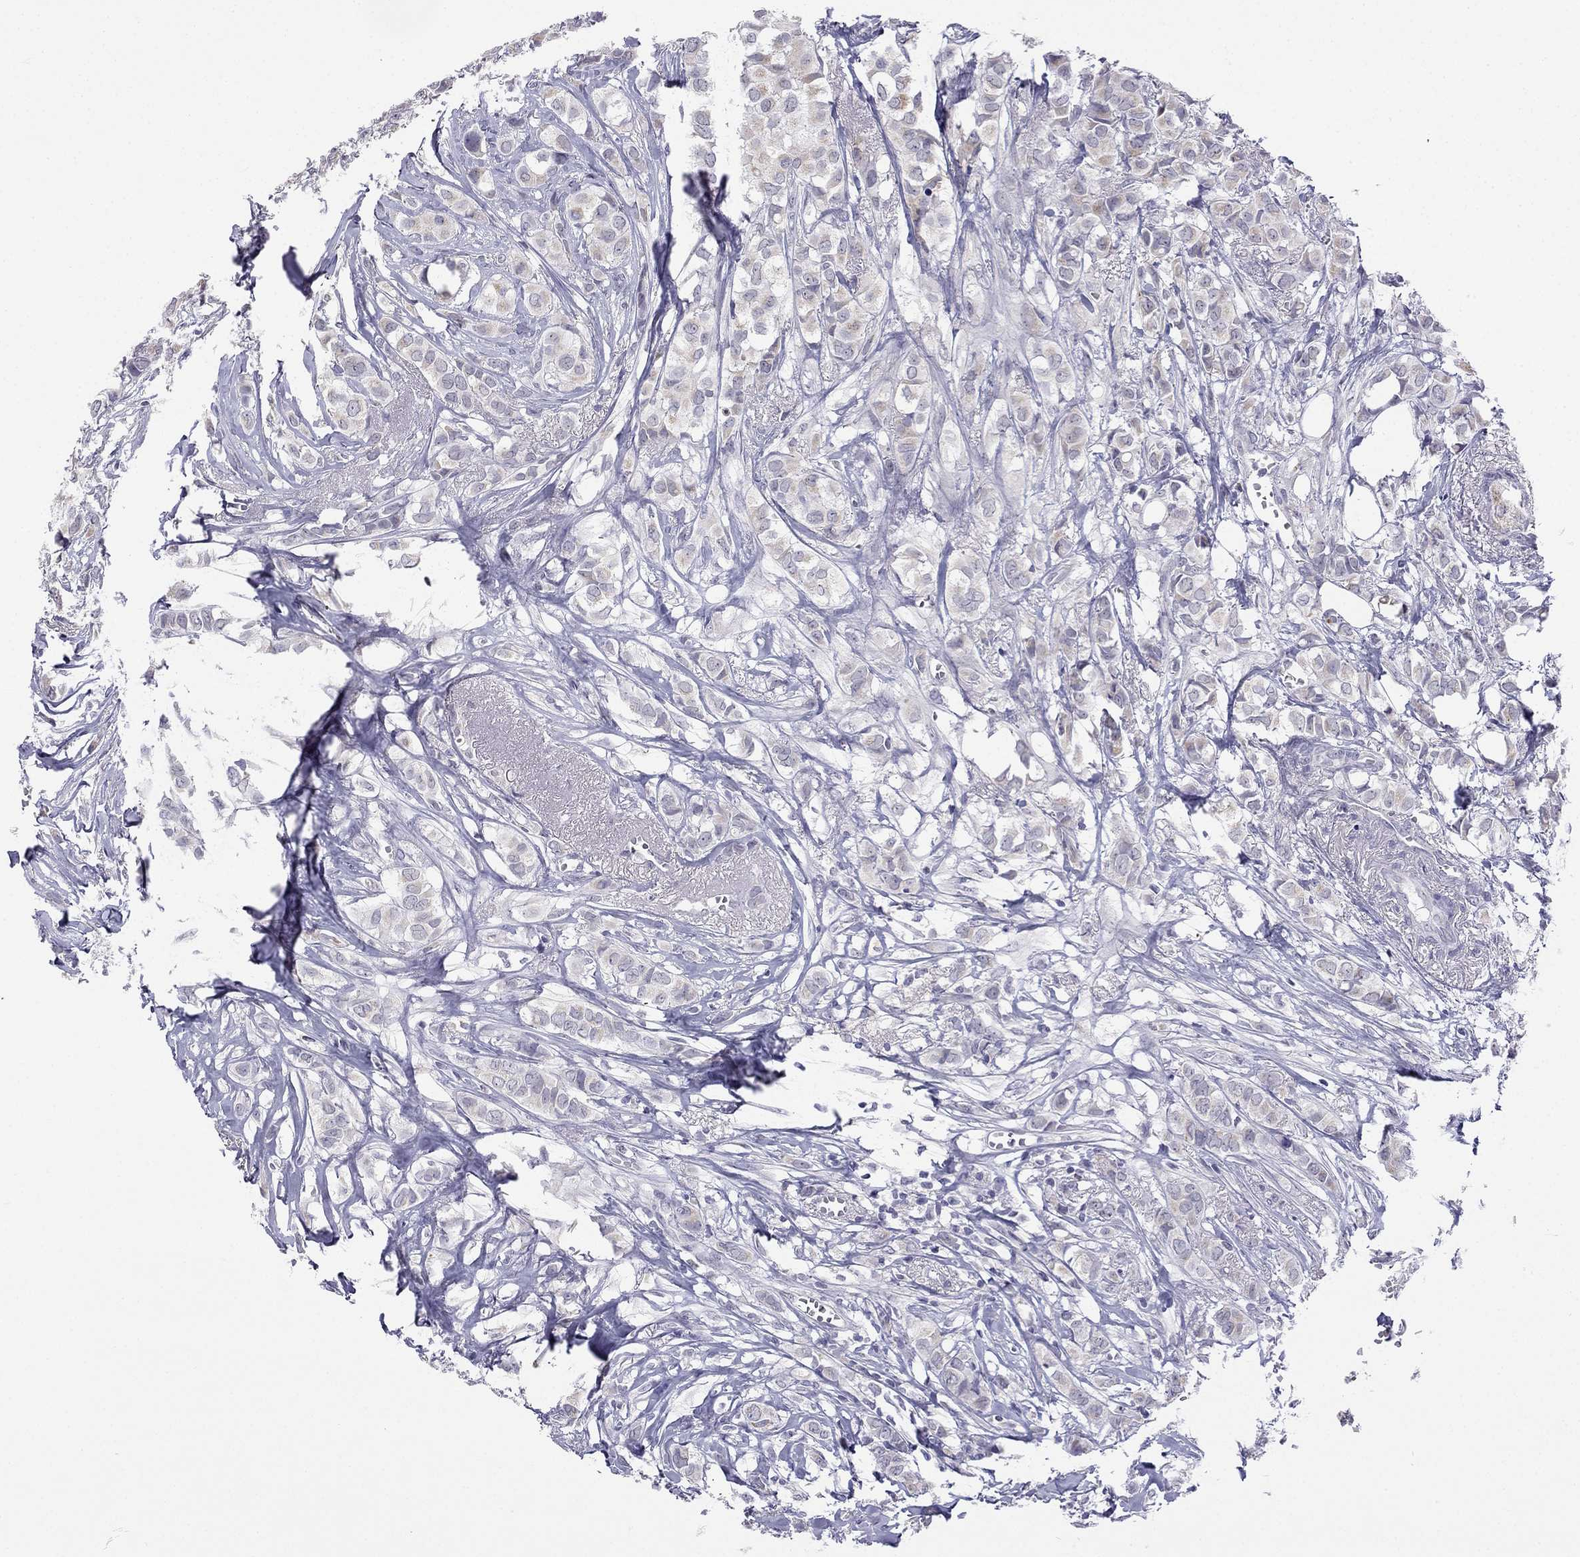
{"staining": {"intensity": "weak", "quantity": "<25%", "location": "cytoplasmic/membranous"}, "tissue": "breast cancer", "cell_type": "Tumor cells", "image_type": "cancer", "snomed": [{"axis": "morphology", "description": "Duct carcinoma"}, {"axis": "topography", "description": "Breast"}], "caption": "The immunohistochemistry (IHC) image has no significant staining in tumor cells of breast cancer (invasive ductal carcinoma) tissue.", "gene": "C5orf49", "patient": {"sex": "female", "age": 85}}